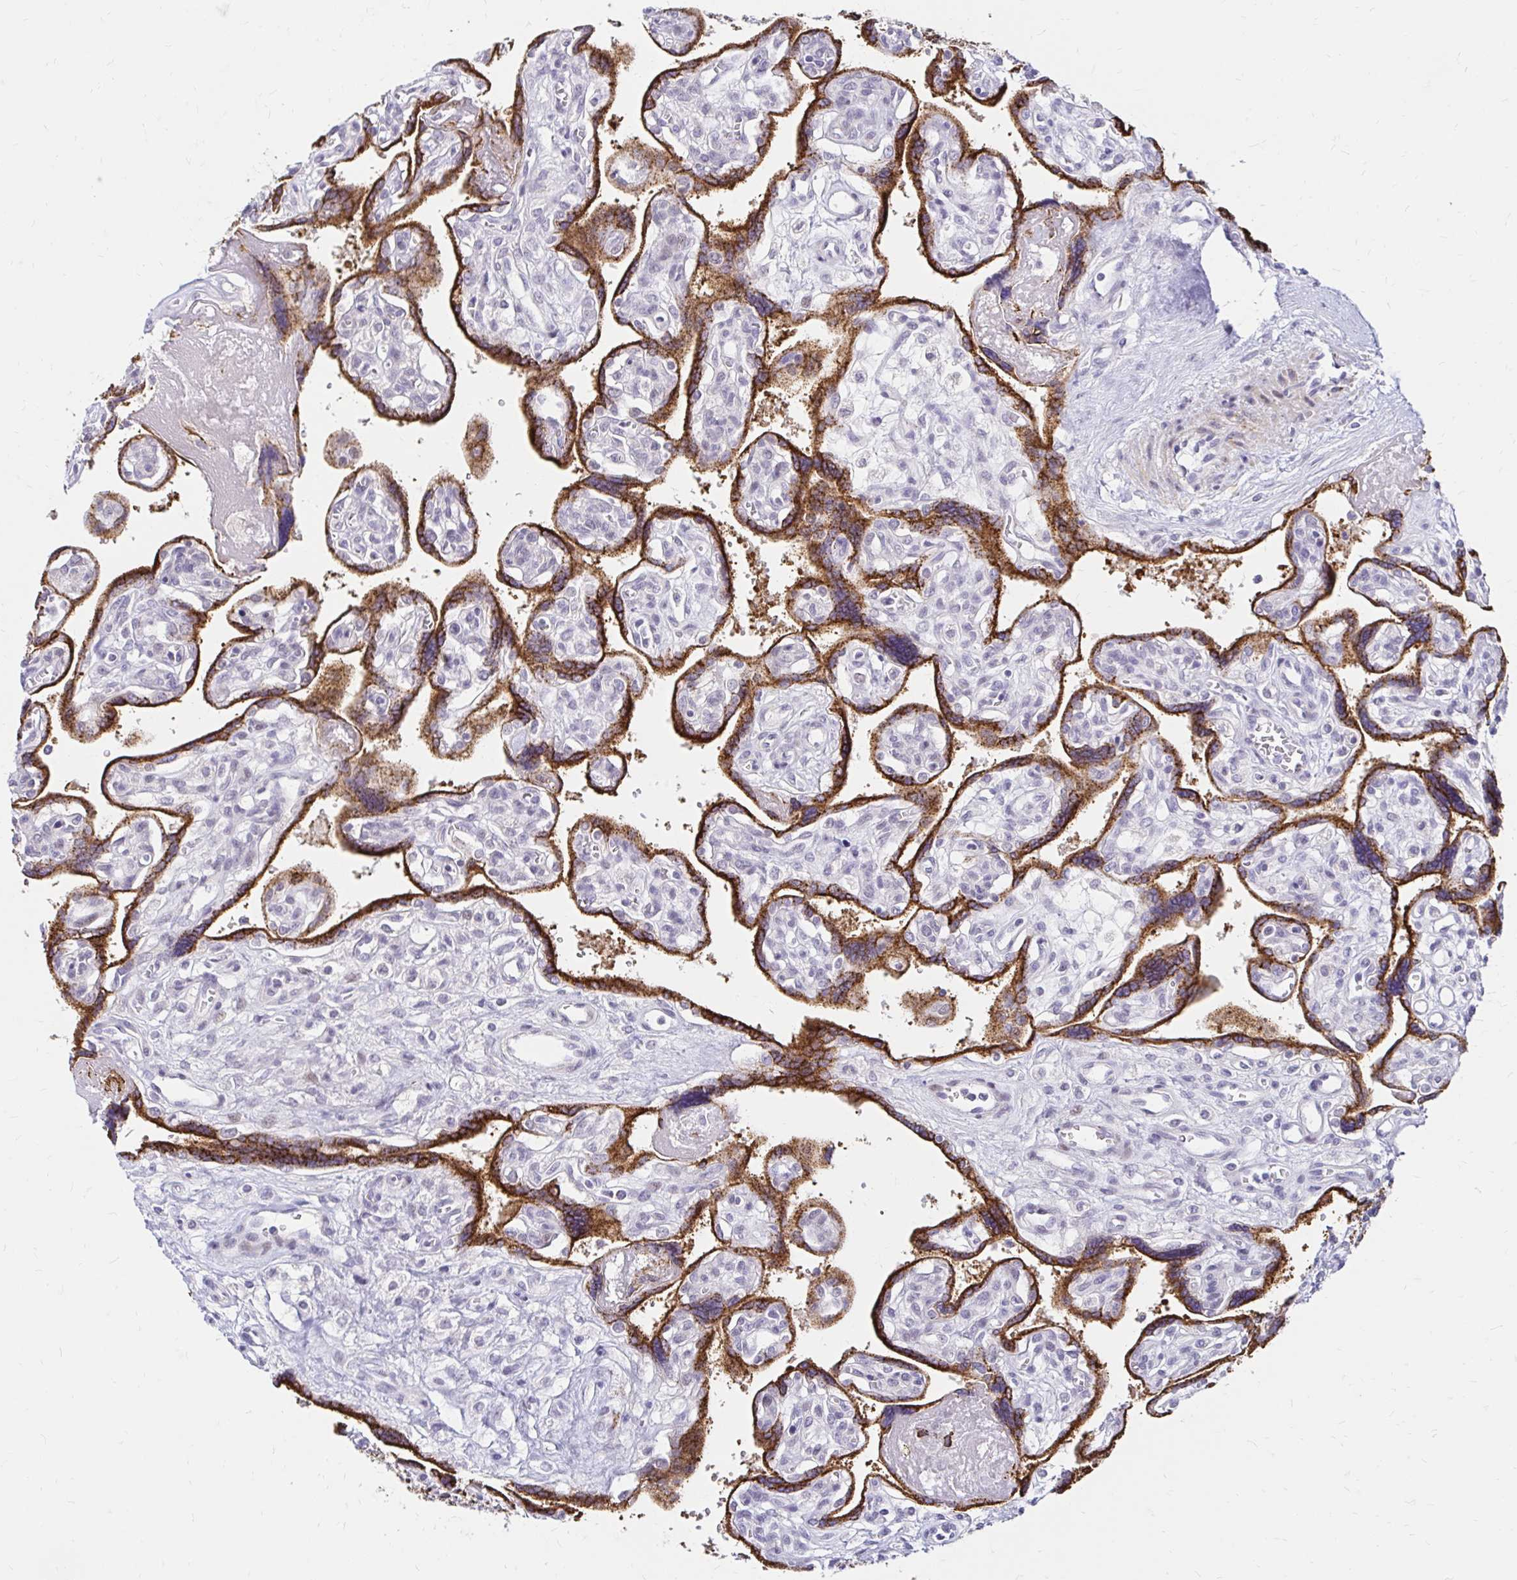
{"staining": {"intensity": "negative", "quantity": "none", "location": "none"}, "tissue": "placenta", "cell_type": "Decidual cells", "image_type": "normal", "snomed": [{"axis": "morphology", "description": "Normal tissue, NOS"}, {"axis": "topography", "description": "Placenta"}], "caption": "Decidual cells are negative for brown protein staining in unremarkable placenta. (Brightfield microscopy of DAB (3,3'-diaminobenzidine) immunohistochemistry (IHC) at high magnification).", "gene": "GUCY1A1", "patient": {"sex": "female", "age": 39}}